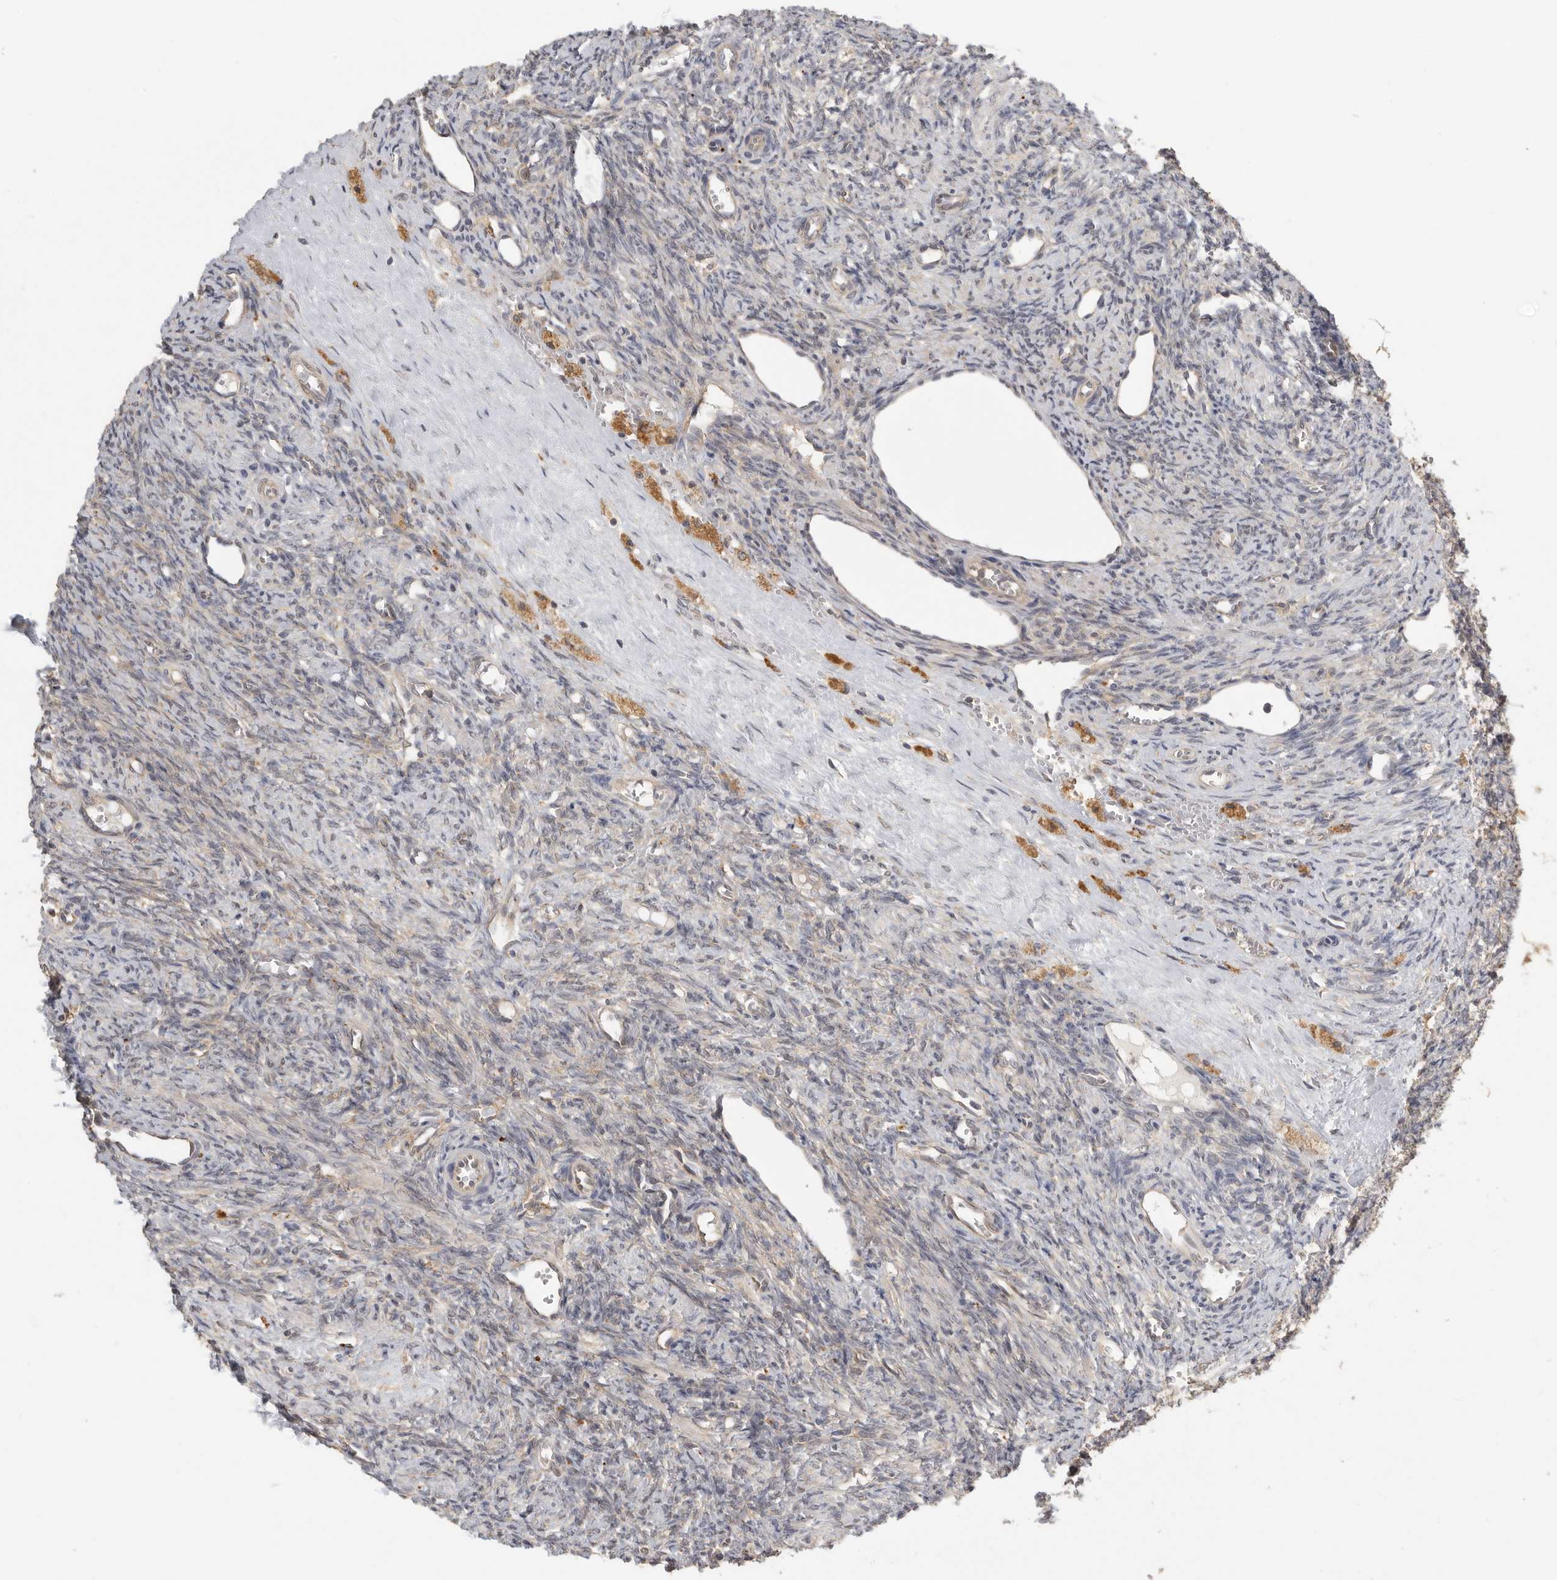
{"staining": {"intensity": "strong", "quantity": ">75%", "location": "cytoplasmic/membranous,nuclear"}, "tissue": "ovary", "cell_type": "Follicle cells", "image_type": "normal", "snomed": [{"axis": "morphology", "description": "Normal tissue, NOS"}, {"axis": "topography", "description": "Ovary"}], "caption": "Immunohistochemical staining of unremarkable human ovary reveals strong cytoplasmic/membranous,nuclear protein staining in approximately >75% of follicle cells. The protein of interest is stained brown, and the nuclei are stained in blue (DAB (3,3'-diaminobenzidine) IHC with brightfield microscopy, high magnification).", "gene": "CCT8", "patient": {"sex": "female", "age": 41}}